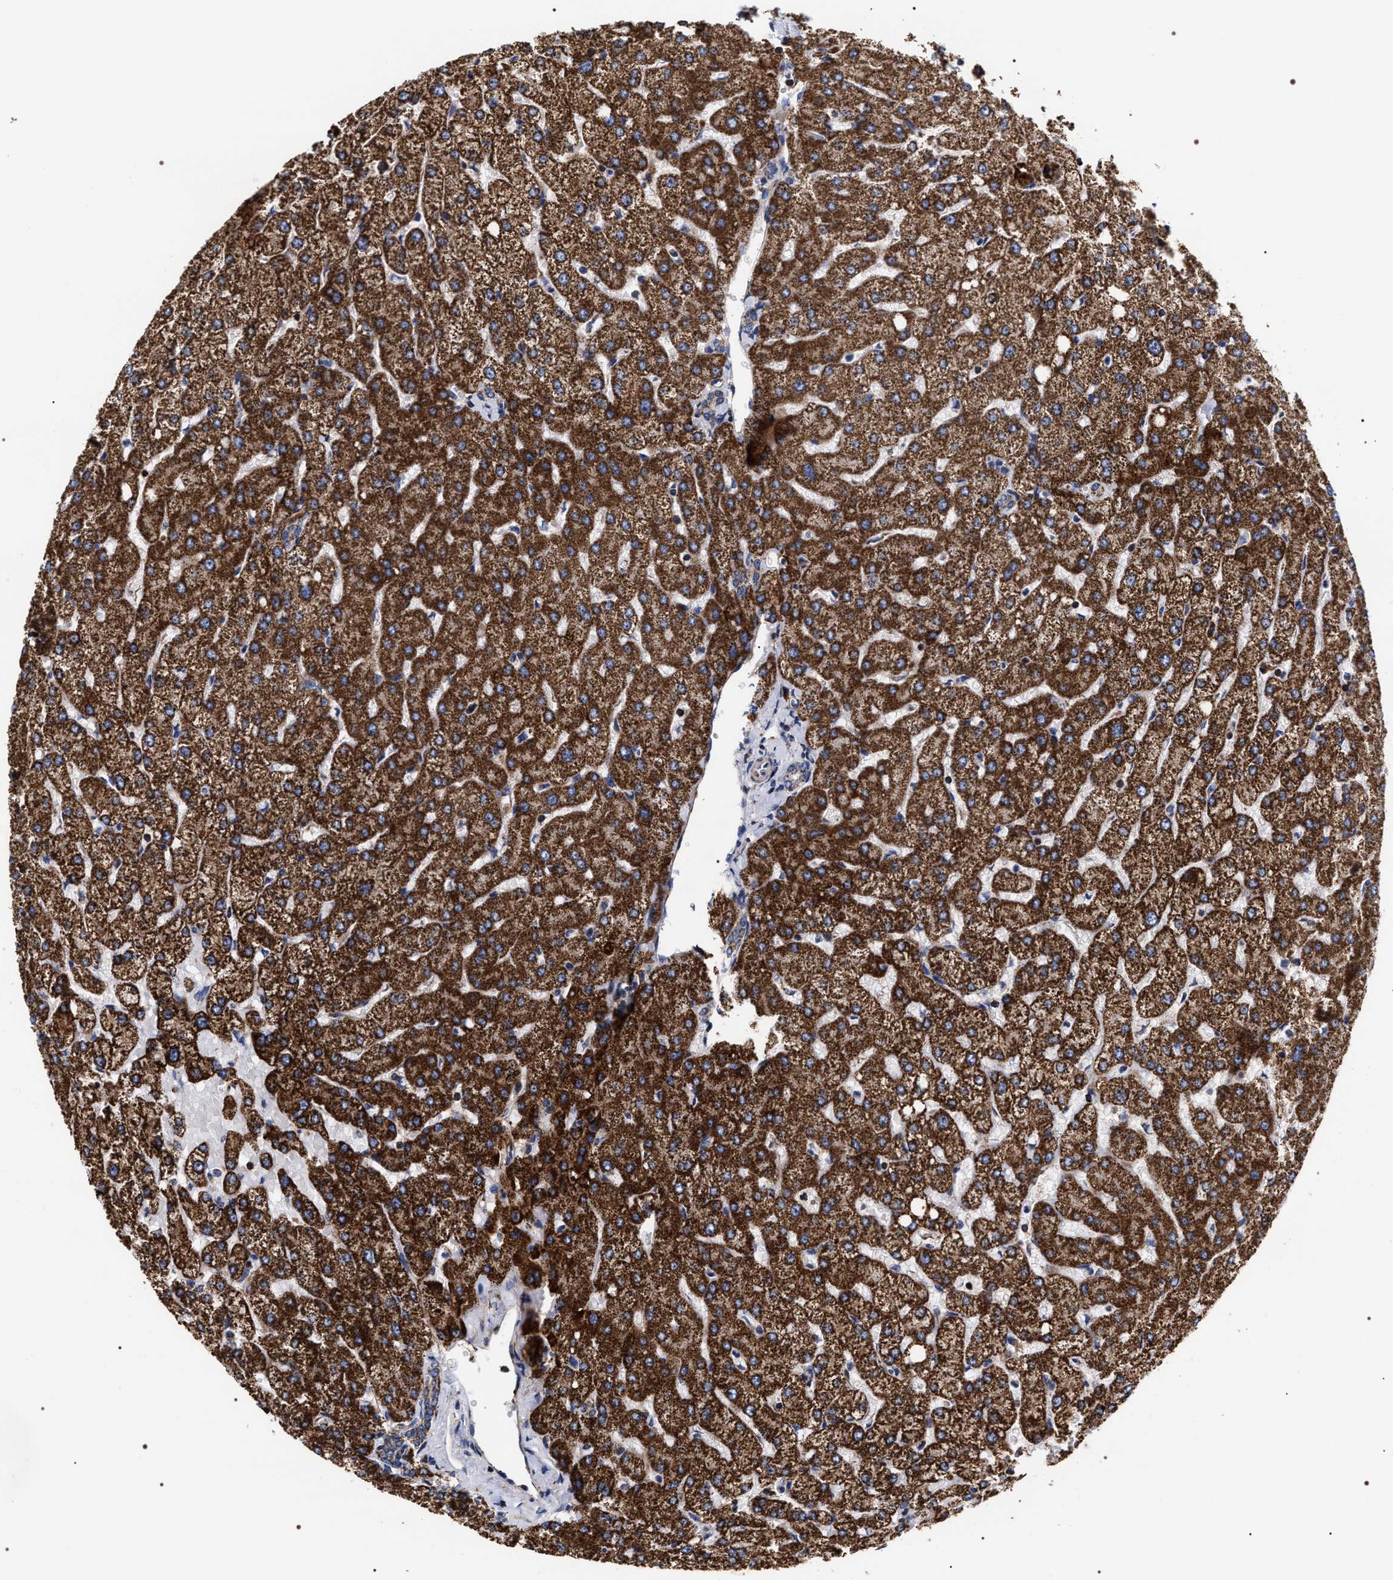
{"staining": {"intensity": "moderate", "quantity": "25%-75%", "location": "cytoplasmic/membranous"}, "tissue": "liver", "cell_type": "Cholangiocytes", "image_type": "normal", "snomed": [{"axis": "morphology", "description": "Normal tissue, NOS"}, {"axis": "topography", "description": "Liver"}], "caption": "The immunohistochemical stain labels moderate cytoplasmic/membranous staining in cholangiocytes of unremarkable liver.", "gene": "COG5", "patient": {"sex": "female", "age": 54}}